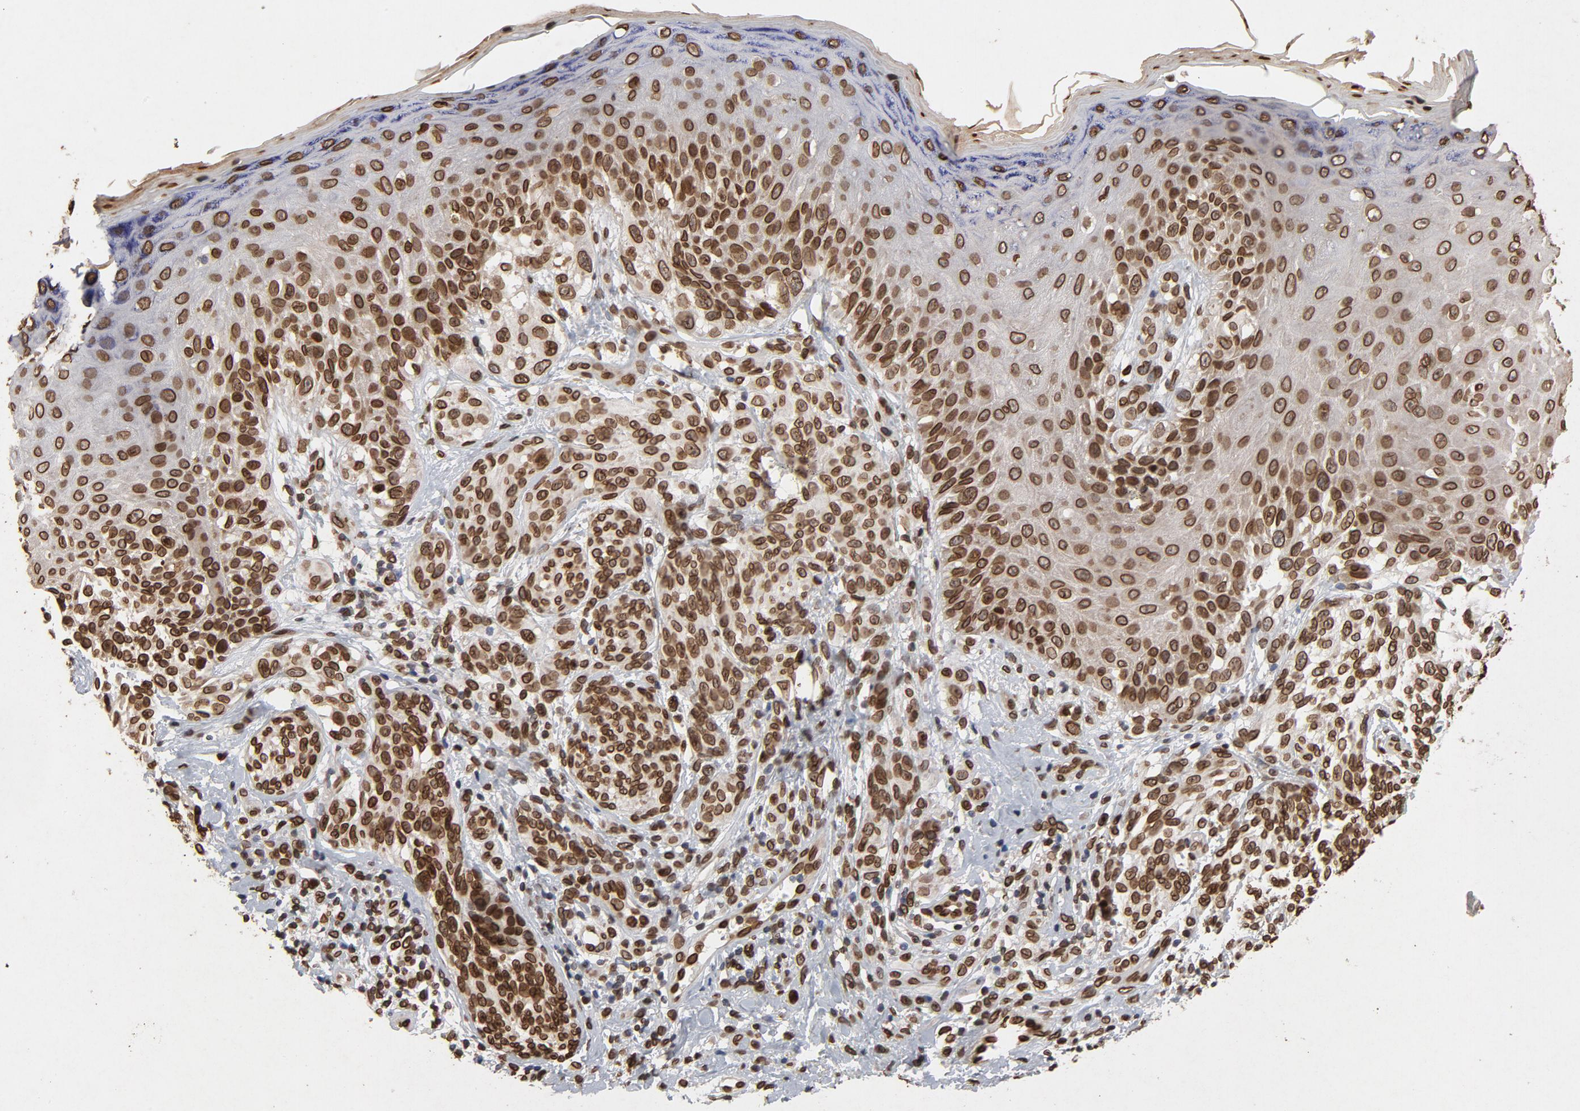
{"staining": {"intensity": "strong", "quantity": ">75%", "location": "cytoplasmic/membranous,nuclear"}, "tissue": "melanoma", "cell_type": "Tumor cells", "image_type": "cancer", "snomed": [{"axis": "morphology", "description": "Malignant melanoma, NOS"}, {"axis": "topography", "description": "Skin"}], "caption": "Protein staining of melanoma tissue reveals strong cytoplasmic/membranous and nuclear positivity in about >75% of tumor cells. Immunohistochemistry (ihc) stains the protein of interest in brown and the nuclei are stained blue.", "gene": "LMNA", "patient": {"sex": "male", "age": 57}}